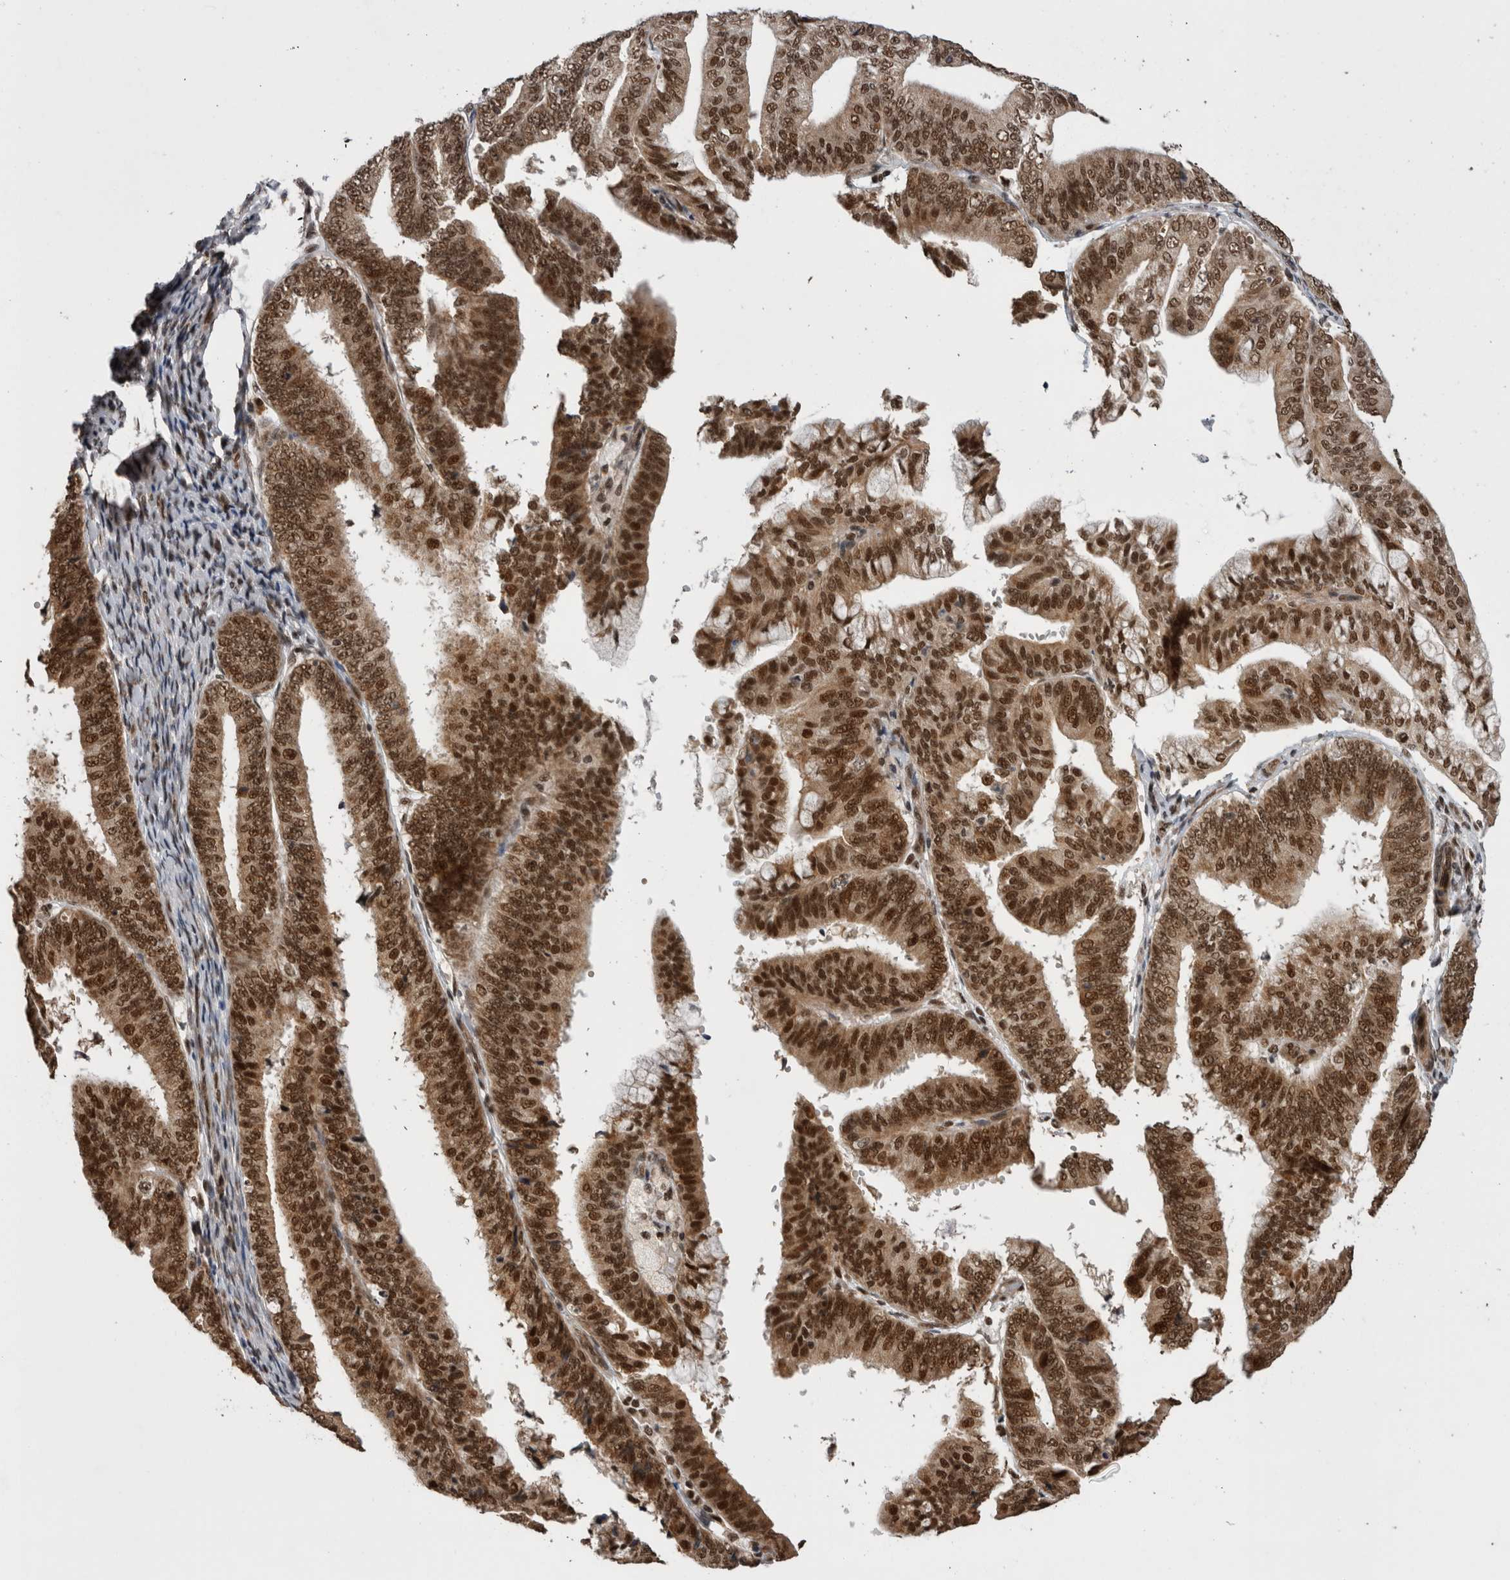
{"staining": {"intensity": "strong", "quantity": ">75%", "location": "nuclear"}, "tissue": "endometrial cancer", "cell_type": "Tumor cells", "image_type": "cancer", "snomed": [{"axis": "morphology", "description": "Adenocarcinoma, NOS"}, {"axis": "topography", "description": "Endometrium"}], "caption": "Immunohistochemistry (IHC) (DAB) staining of human endometrial cancer (adenocarcinoma) reveals strong nuclear protein positivity in about >75% of tumor cells.", "gene": "CPSF2", "patient": {"sex": "female", "age": 63}}